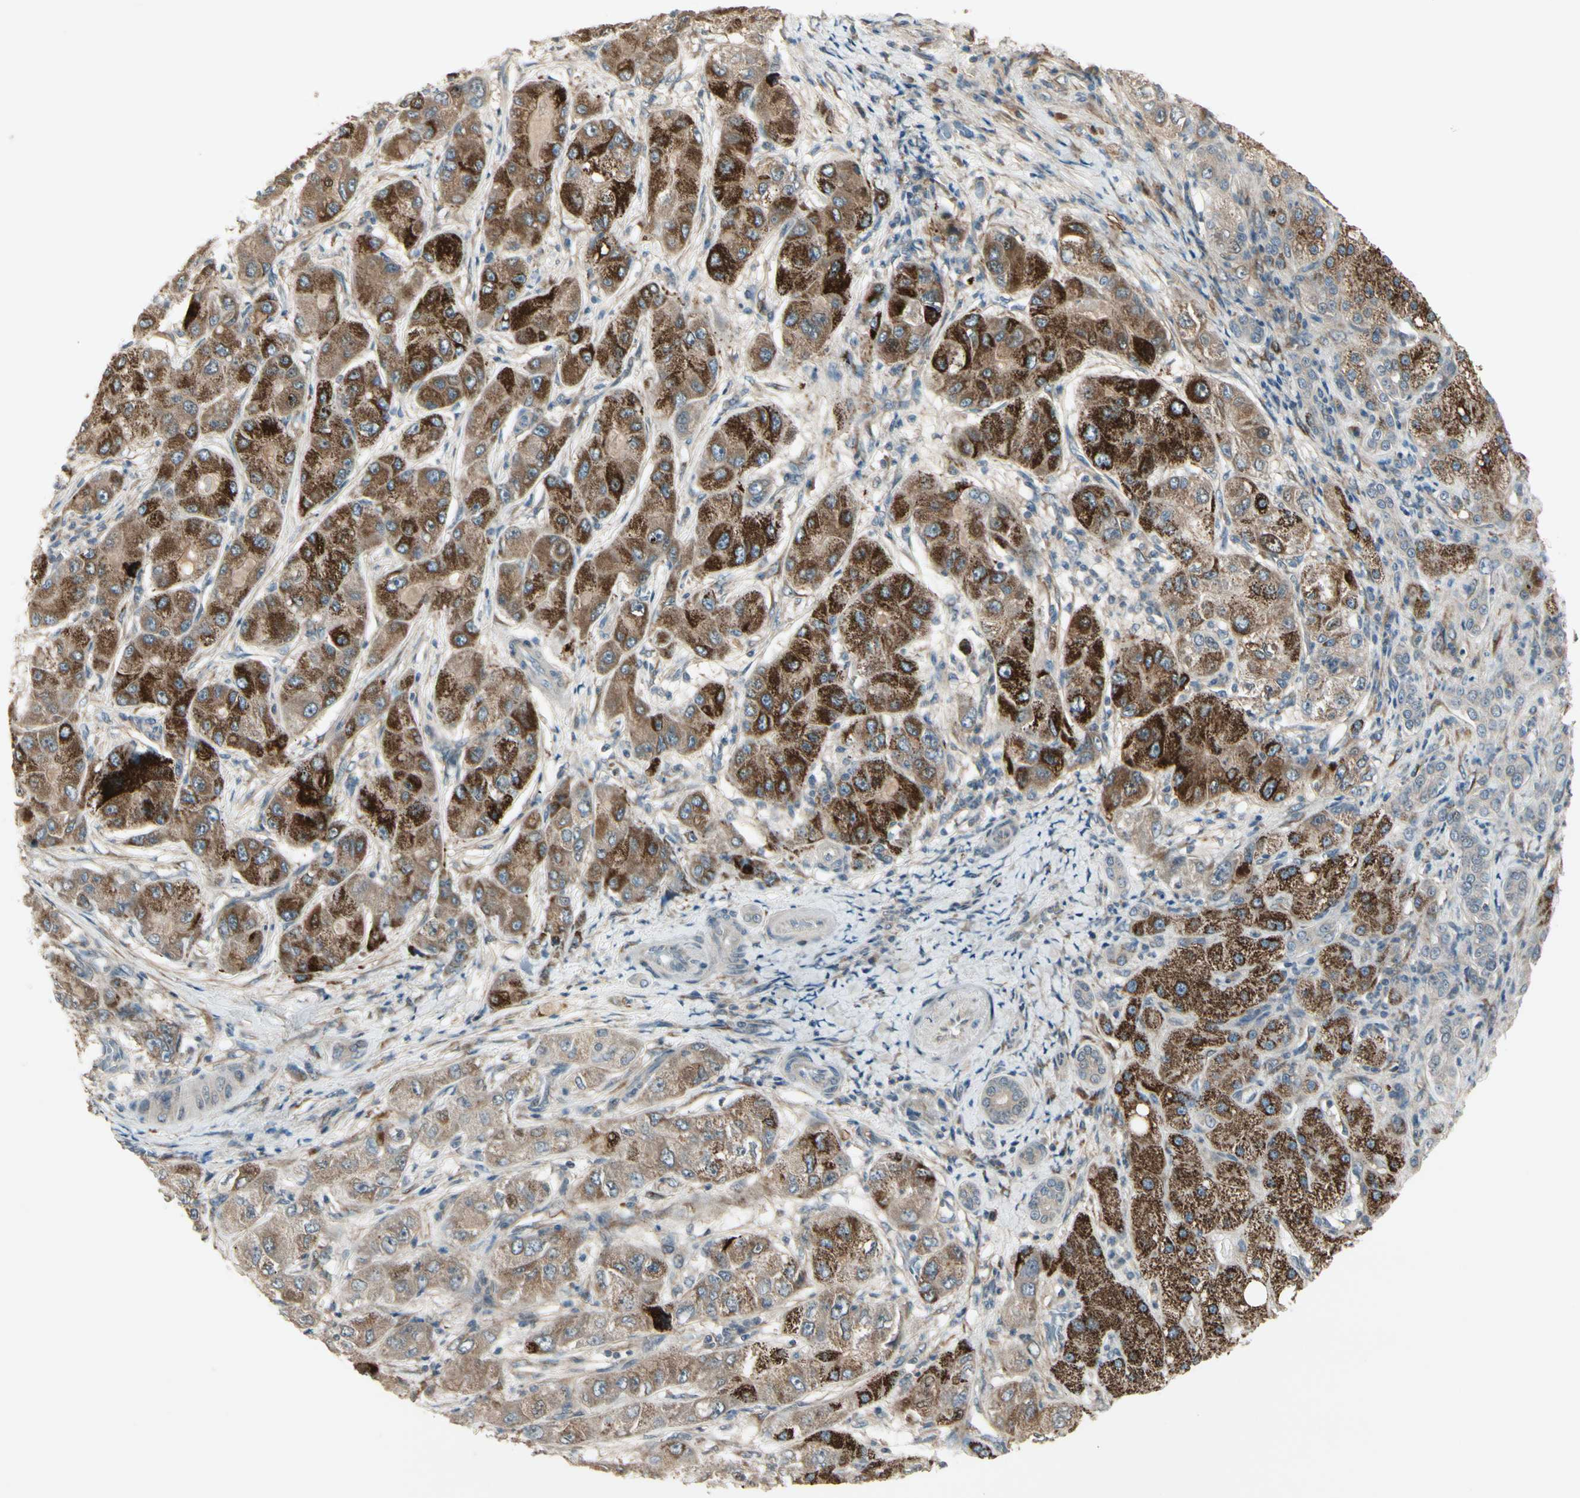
{"staining": {"intensity": "strong", "quantity": ">75%", "location": "cytoplasmic/membranous"}, "tissue": "liver cancer", "cell_type": "Tumor cells", "image_type": "cancer", "snomed": [{"axis": "morphology", "description": "Carcinoma, Hepatocellular, NOS"}, {"axis": "topography", "description": "Liver"}], "caption": "This is an image of IHC staining of liver cancer (hepatocellular carcinoma), which shows strong expression in the cytoplasmic/membranous of tumor cells.", "gene": "FHDC1", "patient": {"sex": "male", "age": 80}}